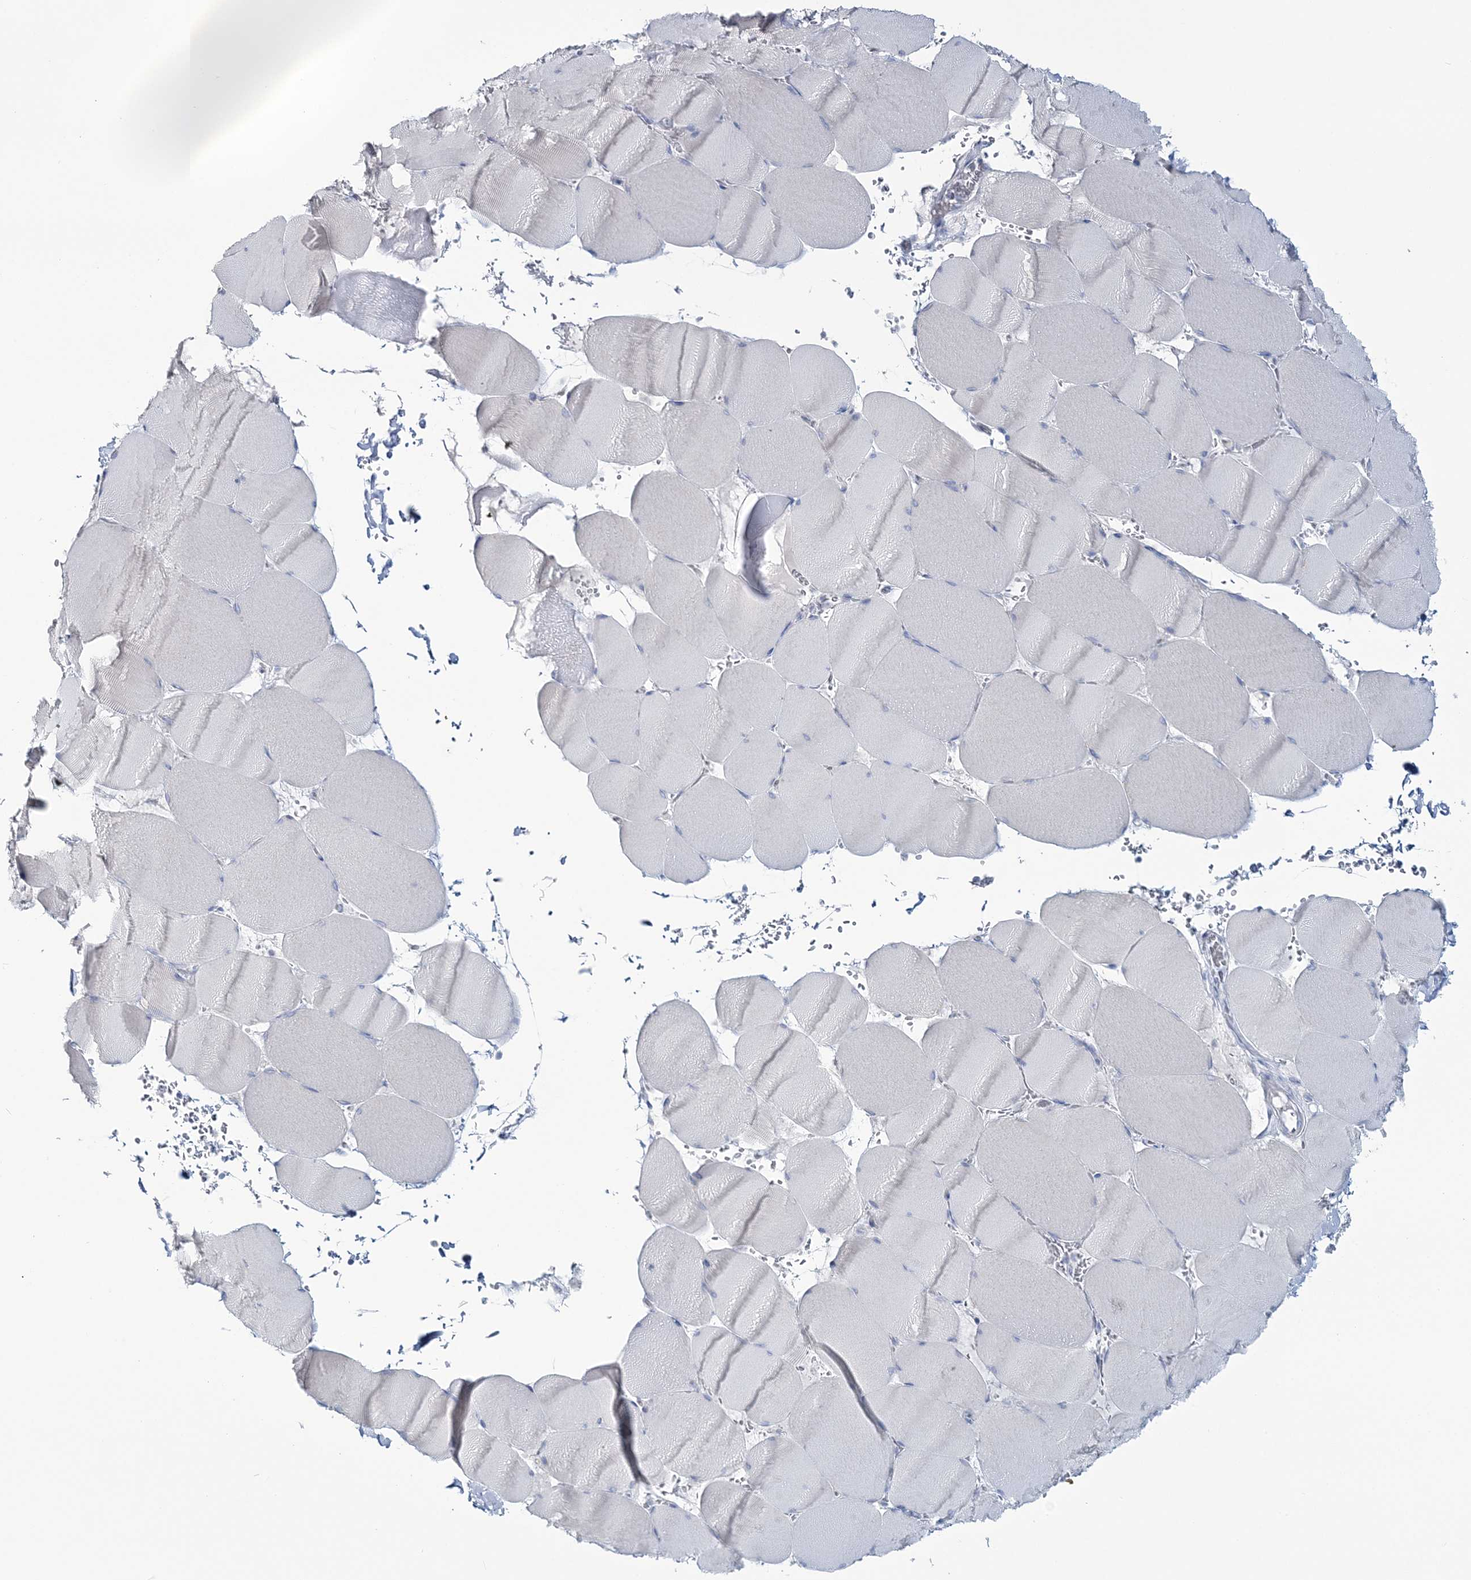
{"staining": {"intensity": "negative", "quantity": "none", "location": "none"}, "tissue": "skeletal muscle", "cell_type": "Myocytes", "image_type": "normal", "snomed": [{"axis": "morphology", "description": "Normal tissue, NOS"}, {"axis": "topography", "description": "Skeletal muscle"}, {"axis": "topography", "description": "Head-Neck"}], "caption": "Histopathology image shows no significant protein staining in myocytes of benign skeletal muscle. (DAB IHC, high magnification).", "gene": "CYP3A4", "patient": {"sex": "male", "age": 66}}